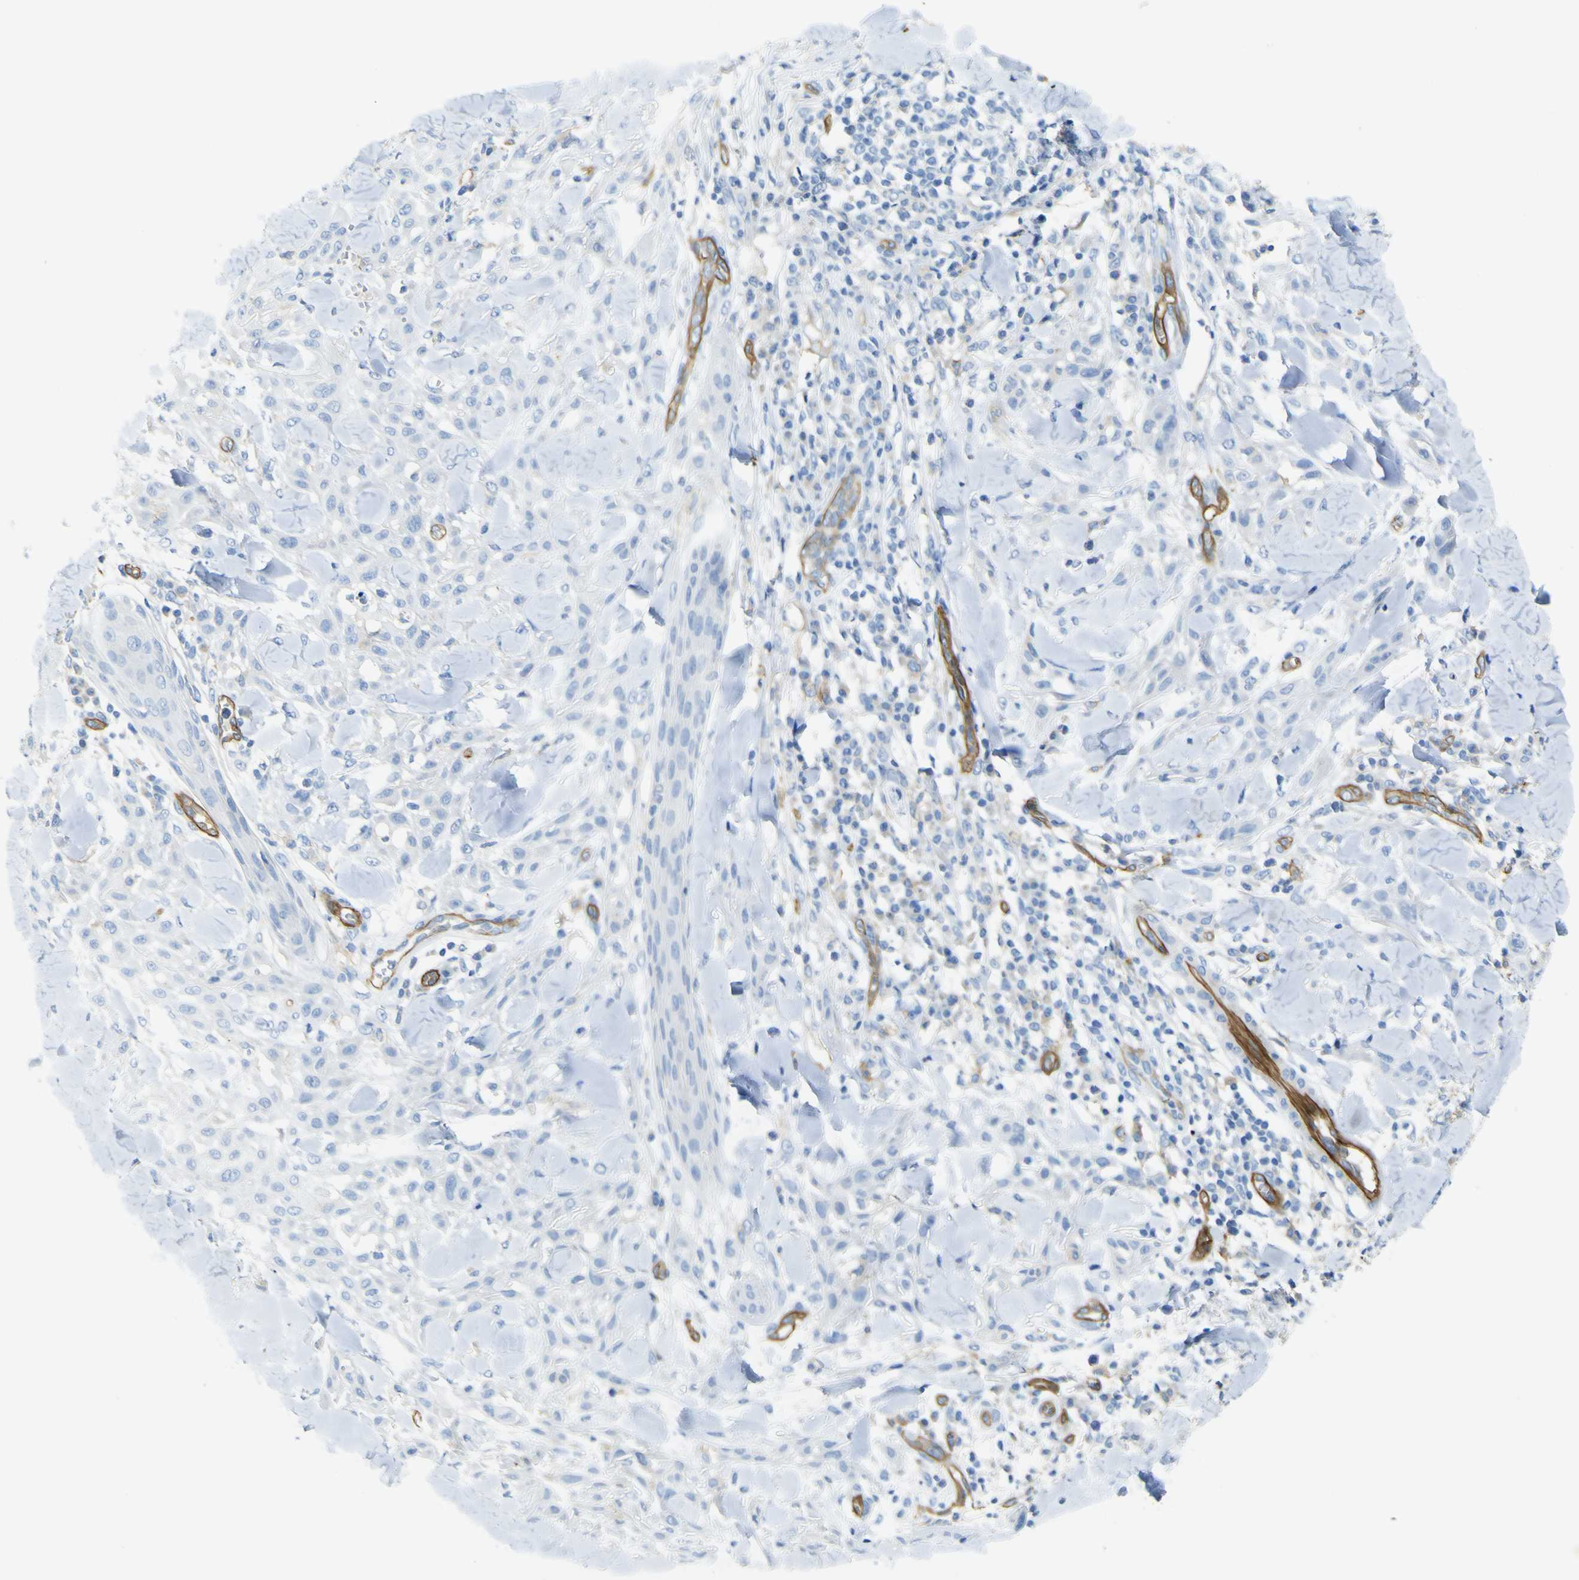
{"staining": {"intensity": "negative", "quantity": "none", "location": "none"}, "tissue": "skin cancer", "cell_type": "Tumor cells", "image_type": "cancer", "snomed": [{"axis": "morphology", "description": "Squamous cell carcinoma, NOS"}, {"axis": "topography", "description": "Skin"}], "caption": "Squamous cell carcinoma (skin) stained for a protein using IHC reveals no expression tumor cells.", "gene": "CD93", "patient": {"sex": "male", "age": 24}}